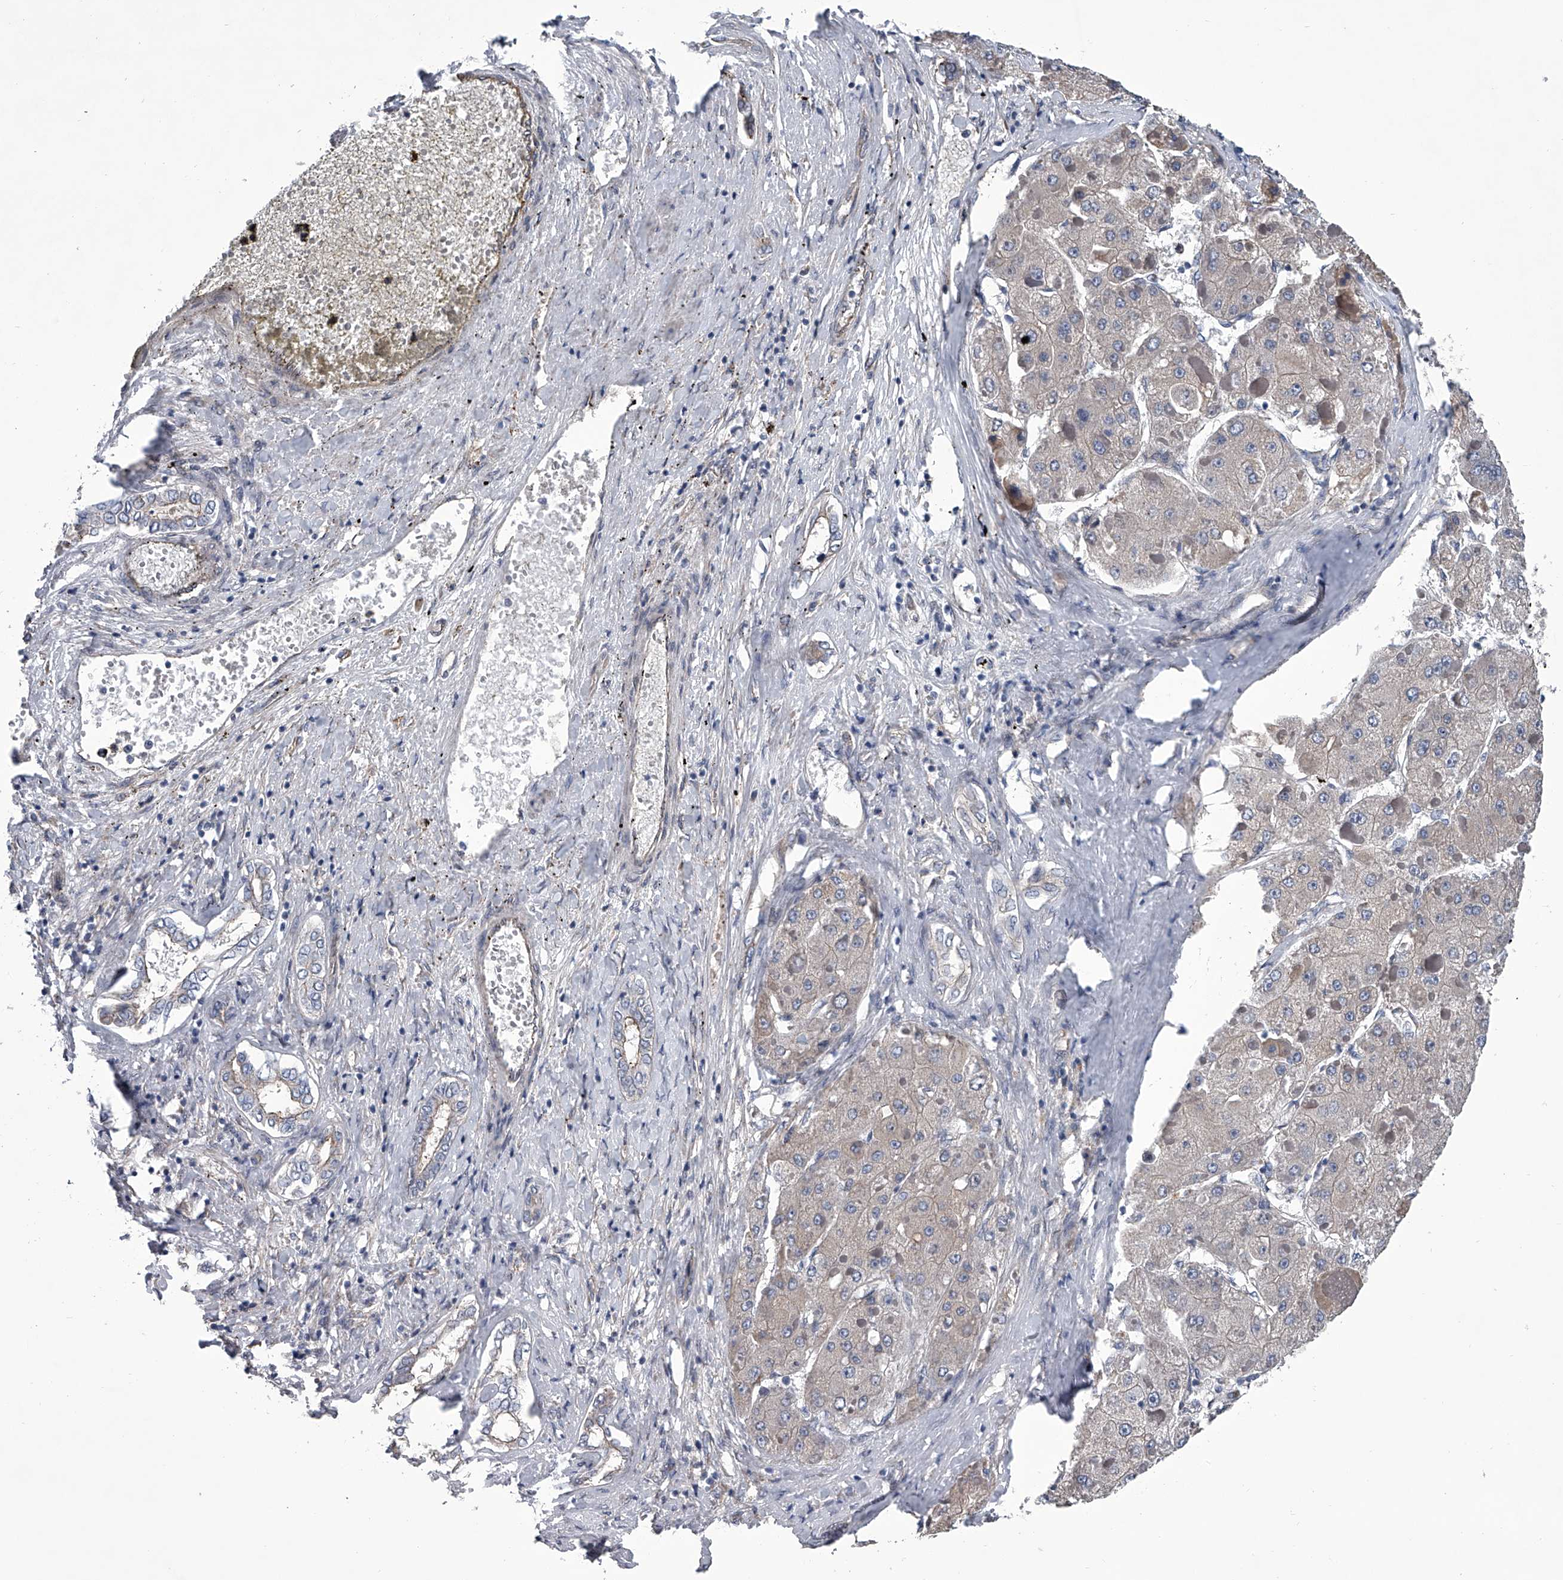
{"staining": {"intensity": "negative", "quantity": "none", "location": "none"}, "tissue": "liver cancer", "cell_type": "Tumor cells", "image_type": "cancer", "snomed": [{"axis": "morphology", "description": "Carcinoma, Hepatocellular, NOS"}, {"axis": "topography", "description": "Liver"}], "caption": "IHC histopathology image of neoplastic tissue: human liver cancer stained with DAB (3,3'-diaminobenzidine) shows no significant protein expression in tumor cells.", "gene": "ABCG1", "patient": {"sex": "female", "age": 73}}